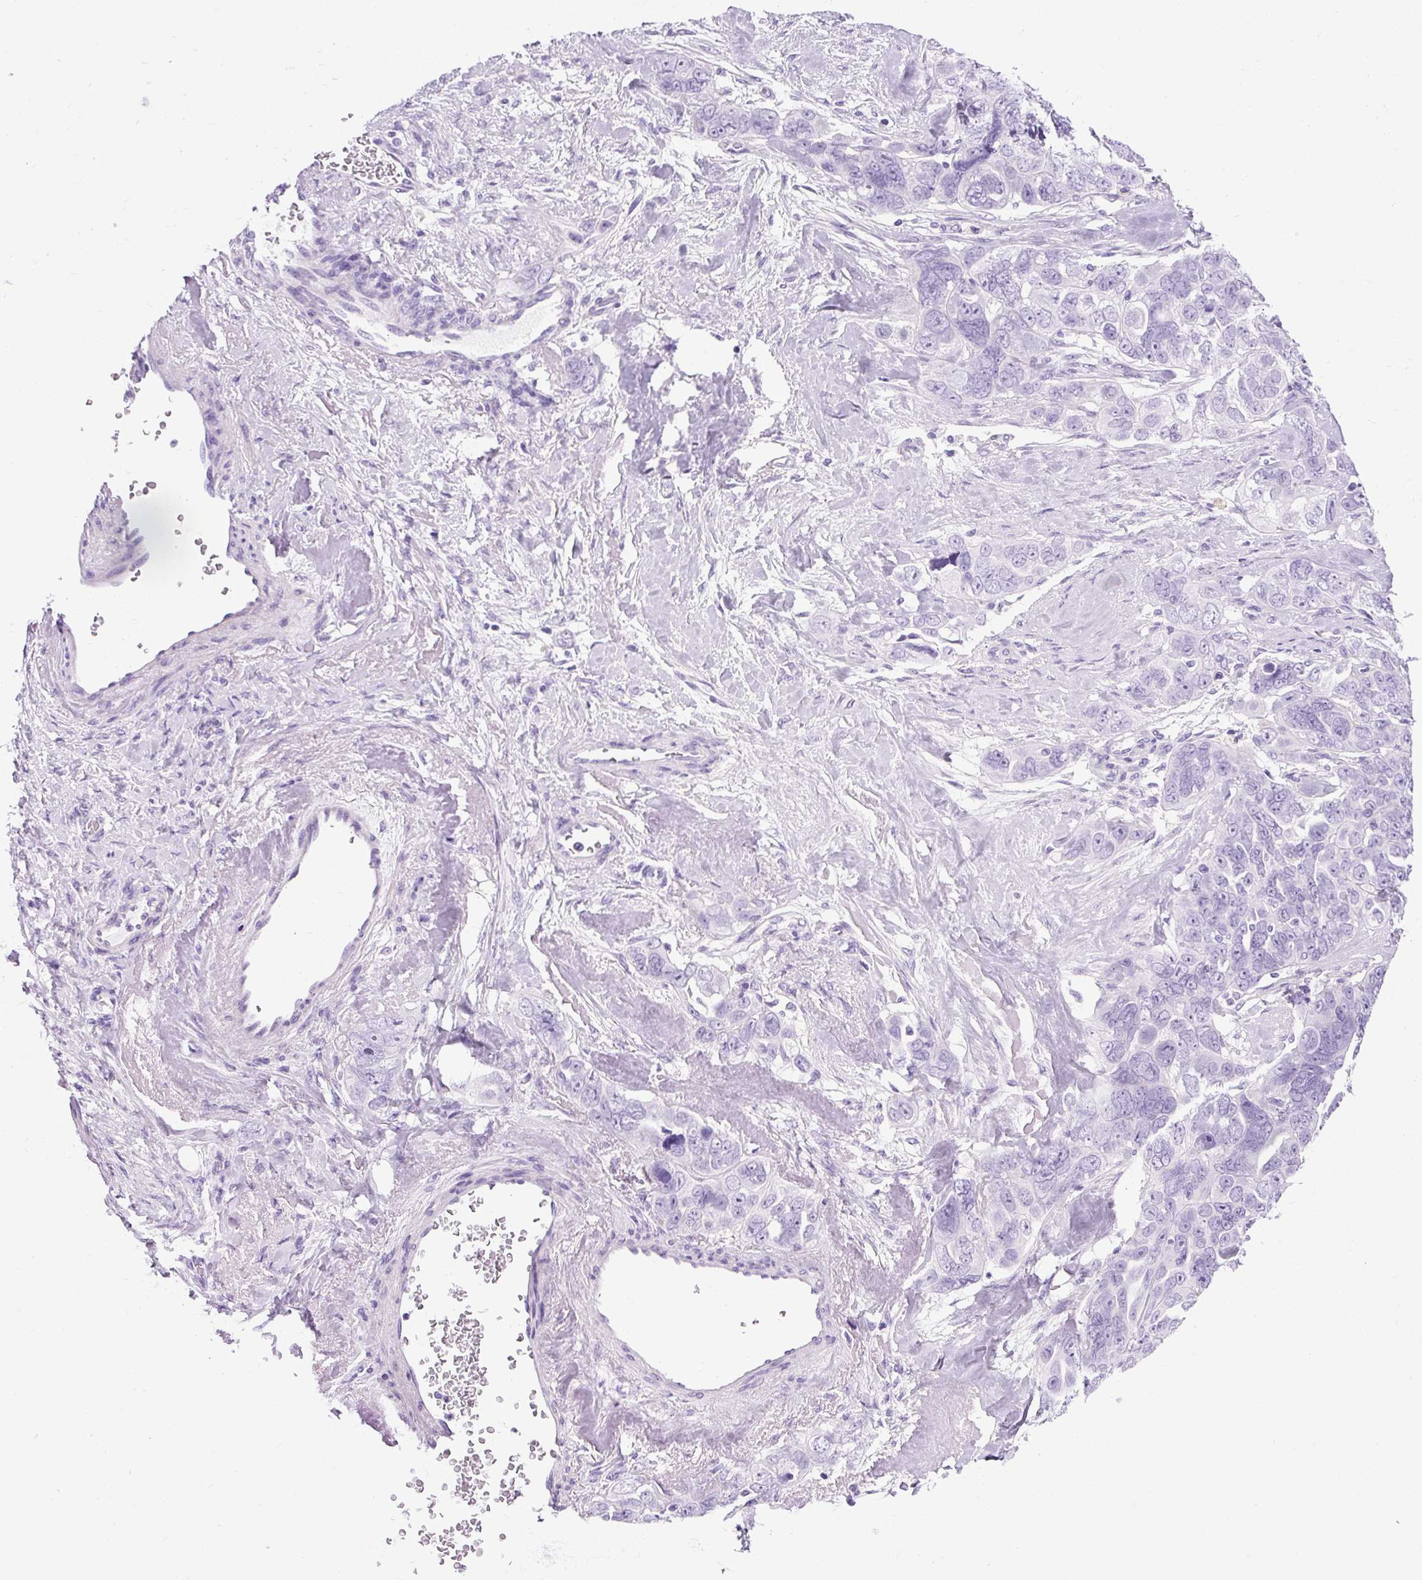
{"staining": {"intensity": "negative", "quantity": "none", "location": "none"}, "tissue": "ovarian cancer", "cell_type": "Tumor cells", "image_type": "cancer", "snomed": [{"axis": "morphology", "description": "Cystadenocarcinoma, serous, NOS"}, {"axis": "topography", "description": "Ovary"}], "caption": "Tumor cells show no significant protein positivity in ovarian cancer.", "gene": "UPP1", "patient": {"sex": "female", "age": 63}}